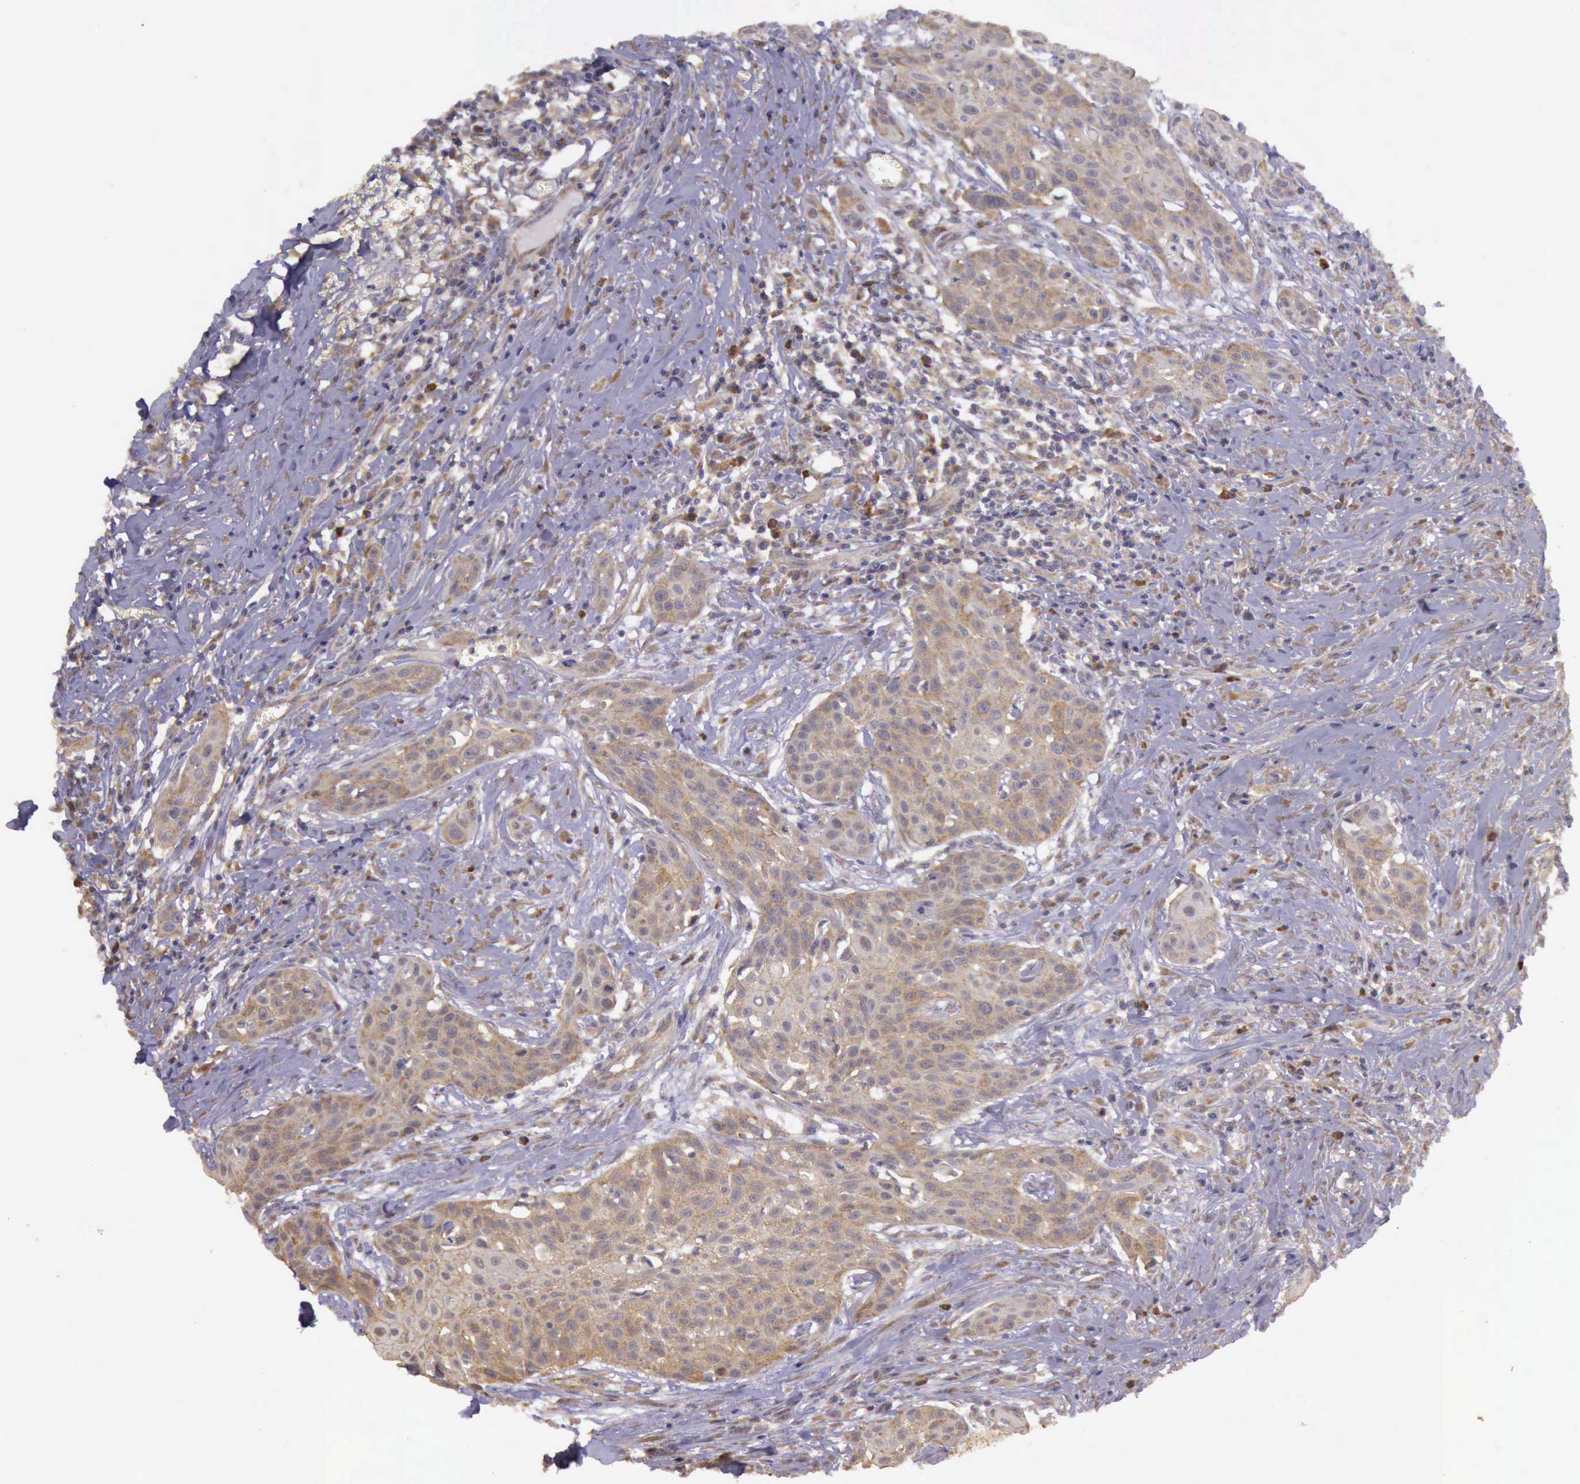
{"staining": {"intensity": "moderate", "quantity": ">75%", "location": "cytoplasmic/membranous"}, "tissue": "head and neck cancer", "cell_type": "Tumor cells", "image_type": "cancer", "snomed": [{"axis": "morphology", "description": "Squamous cell carcinoma, NOS"}, {"axis": "morphology", "description": "Squamous cell carcinoma, metastatic, NOS"}, {"axis": "topography", "description": "Lymph node"}, {"axis": "topography", "description": "Salivary gland"}, {"axis": "topography", "description": "Head-Neck"}], "caption": "The micrograph demonstrates a brown stain indicating the presence of a protein in the cytoplasmic/membranous of tumor cells in squamous cell carcinoma (head and neck). Using DAB (brown) and hematoxylin (blue) stains, captured at high magnification using brightfield microscopy.", "gene": "EIF5", "patient": {"sex": "female", "age": 74}}